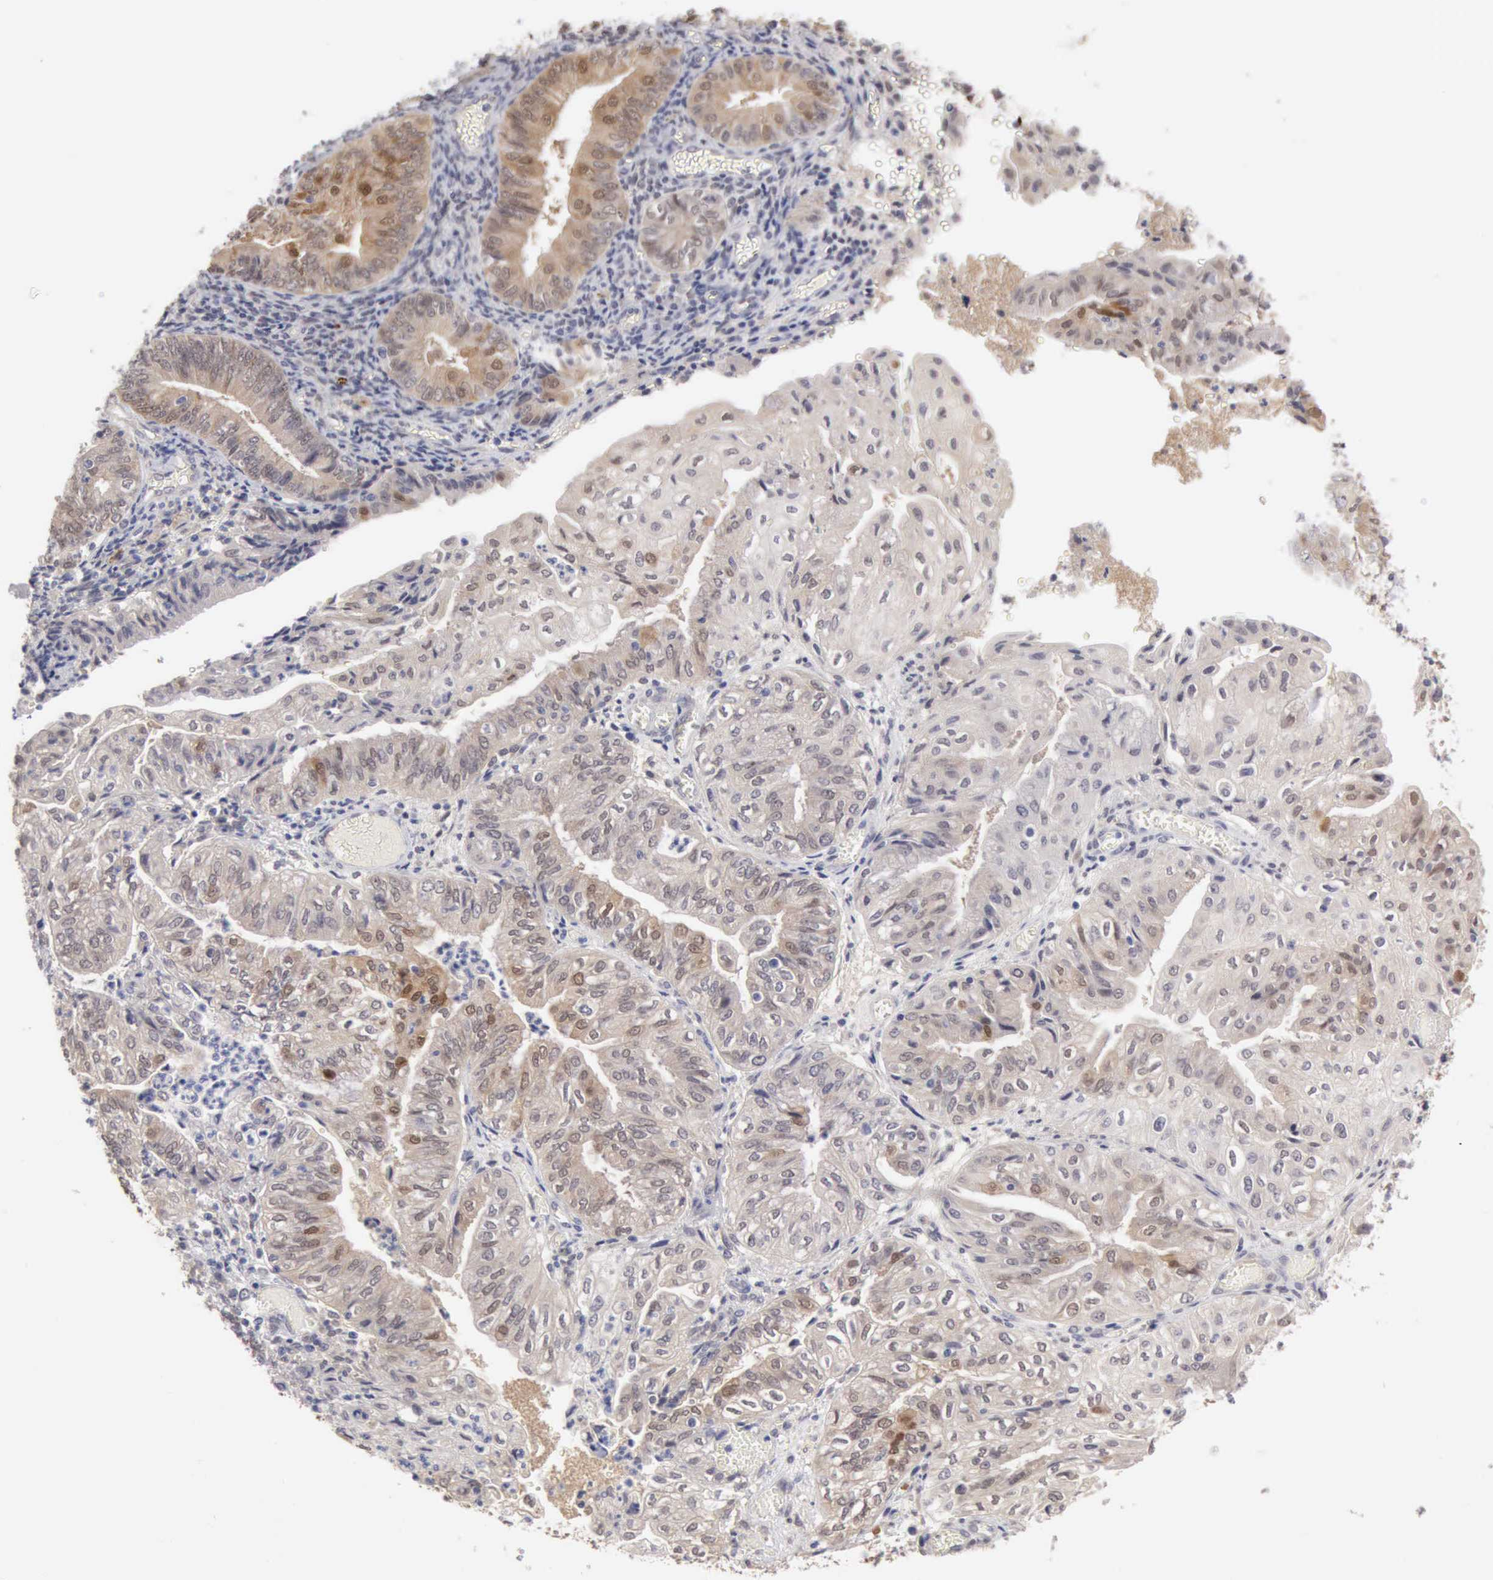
{"staining": {"intensity": "moderate", "quantity": "25%-75%", "location": "cytoplasmic/membranous"}, "tissue": "endometrial cancer", "cell_type": "Tumor cells", "image_type": "cancer", "snomed": [{"axis": "morphology", "description": "Adenocarcinoma, NOS"}, {"axis": "topography", "description": "Endometrium"}], "caption": "The micrograph reveals a brown stain indicating the presence of a protein in the cytoplasmic/membranous of tumor cells in endometrial cancer (adenocarcinoma).", "gene": "PTGR2", "patient": {"sex": "female", "age": 55}}